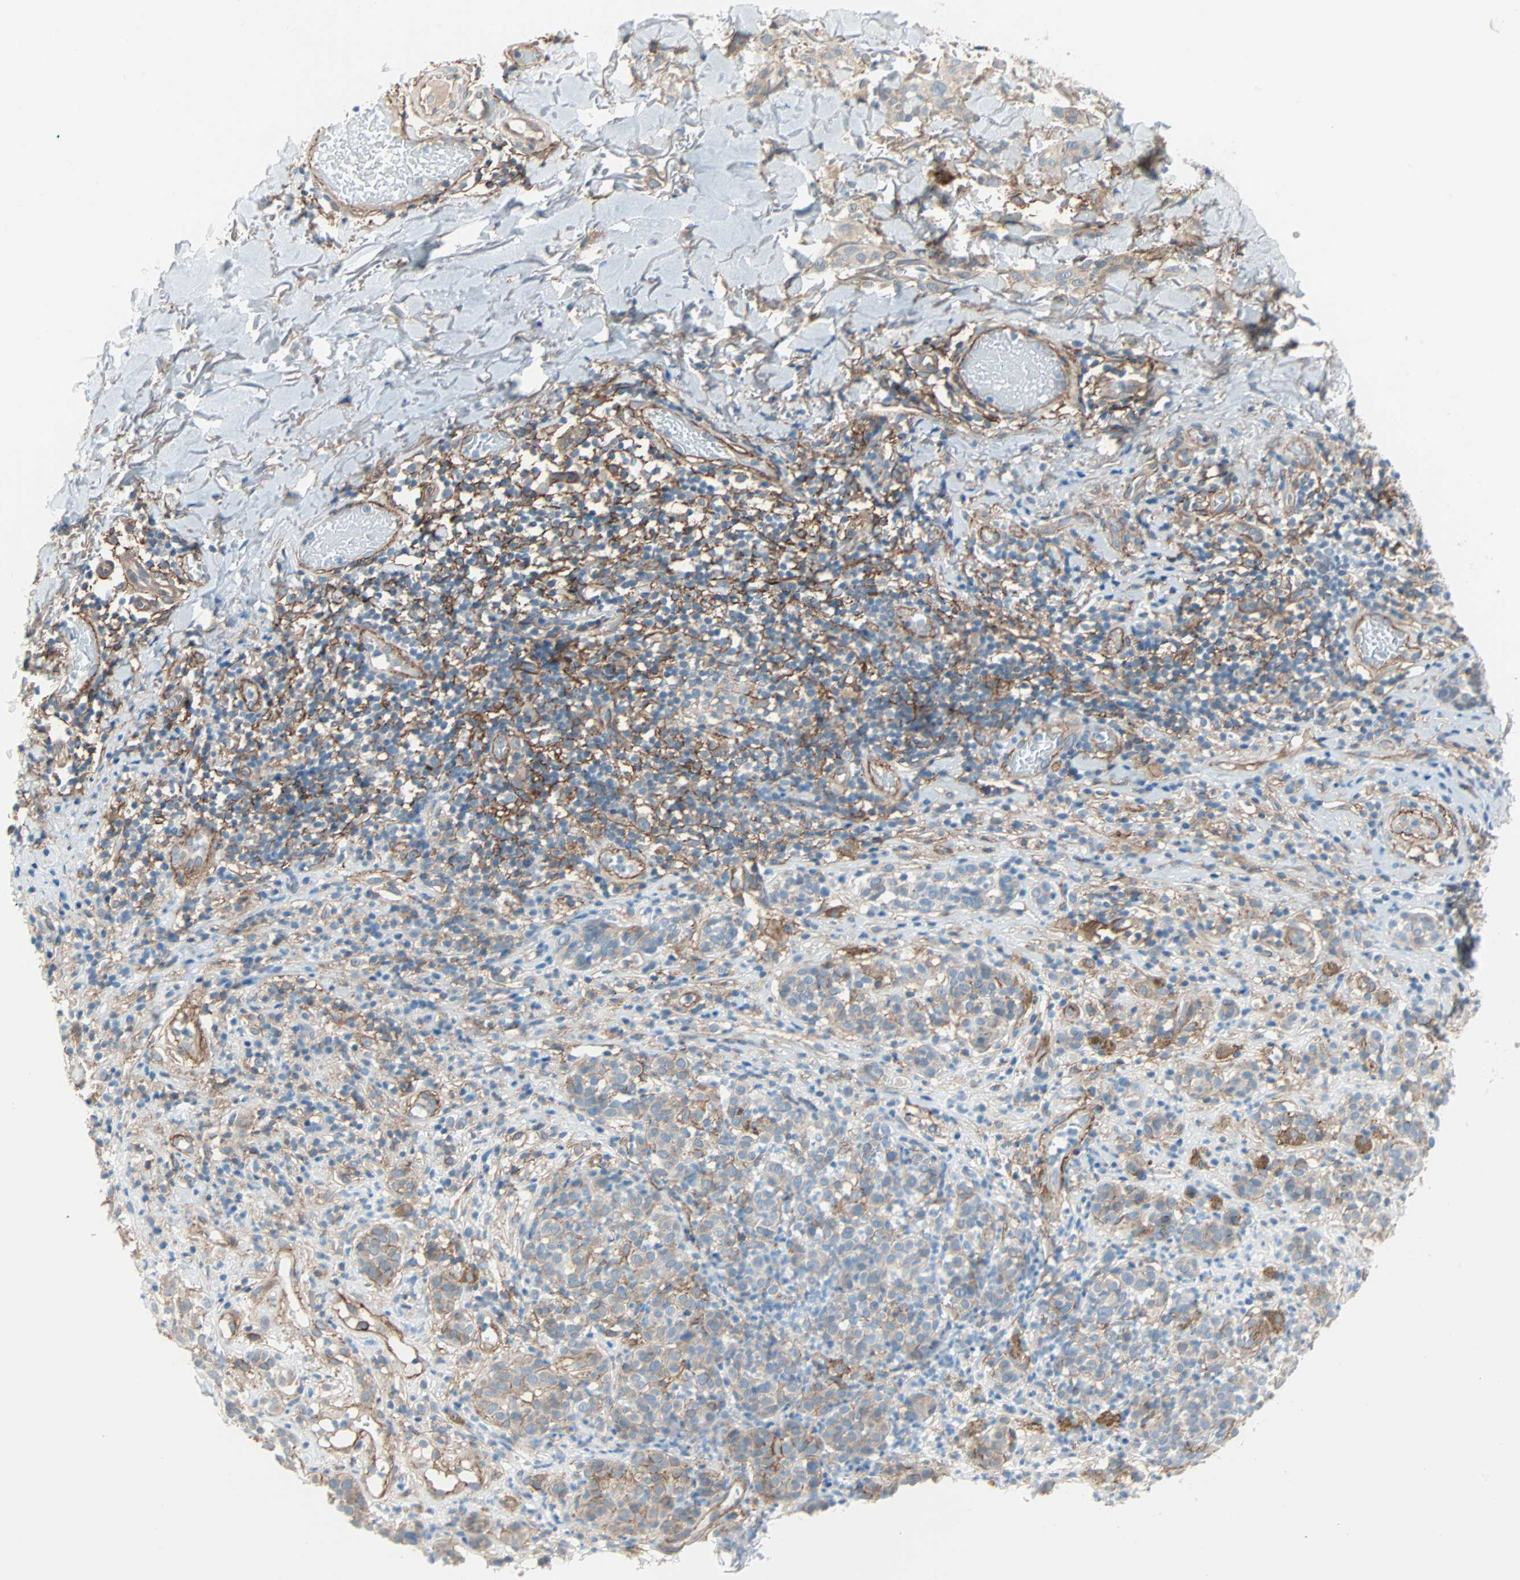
{"staining": {"intensity": "moderate", "quantity": "25%-75%", "location": "cytoplasmic/membranous"}, "tissue": "melanoma", "cell_type": "Tumor cells", "image_type": "cancer", "snomed": [{"axis": "morphology", "description": "Malignant melanoma, NOS"}, {"axis": "topography", "description": "Skin"}], "caption": "Malignant melanoma stained with a protein marker demonstrates moderate staining in tumor cells.", "gene": "EPB41L2", "patient": {"sex": "male", "age": 64}}